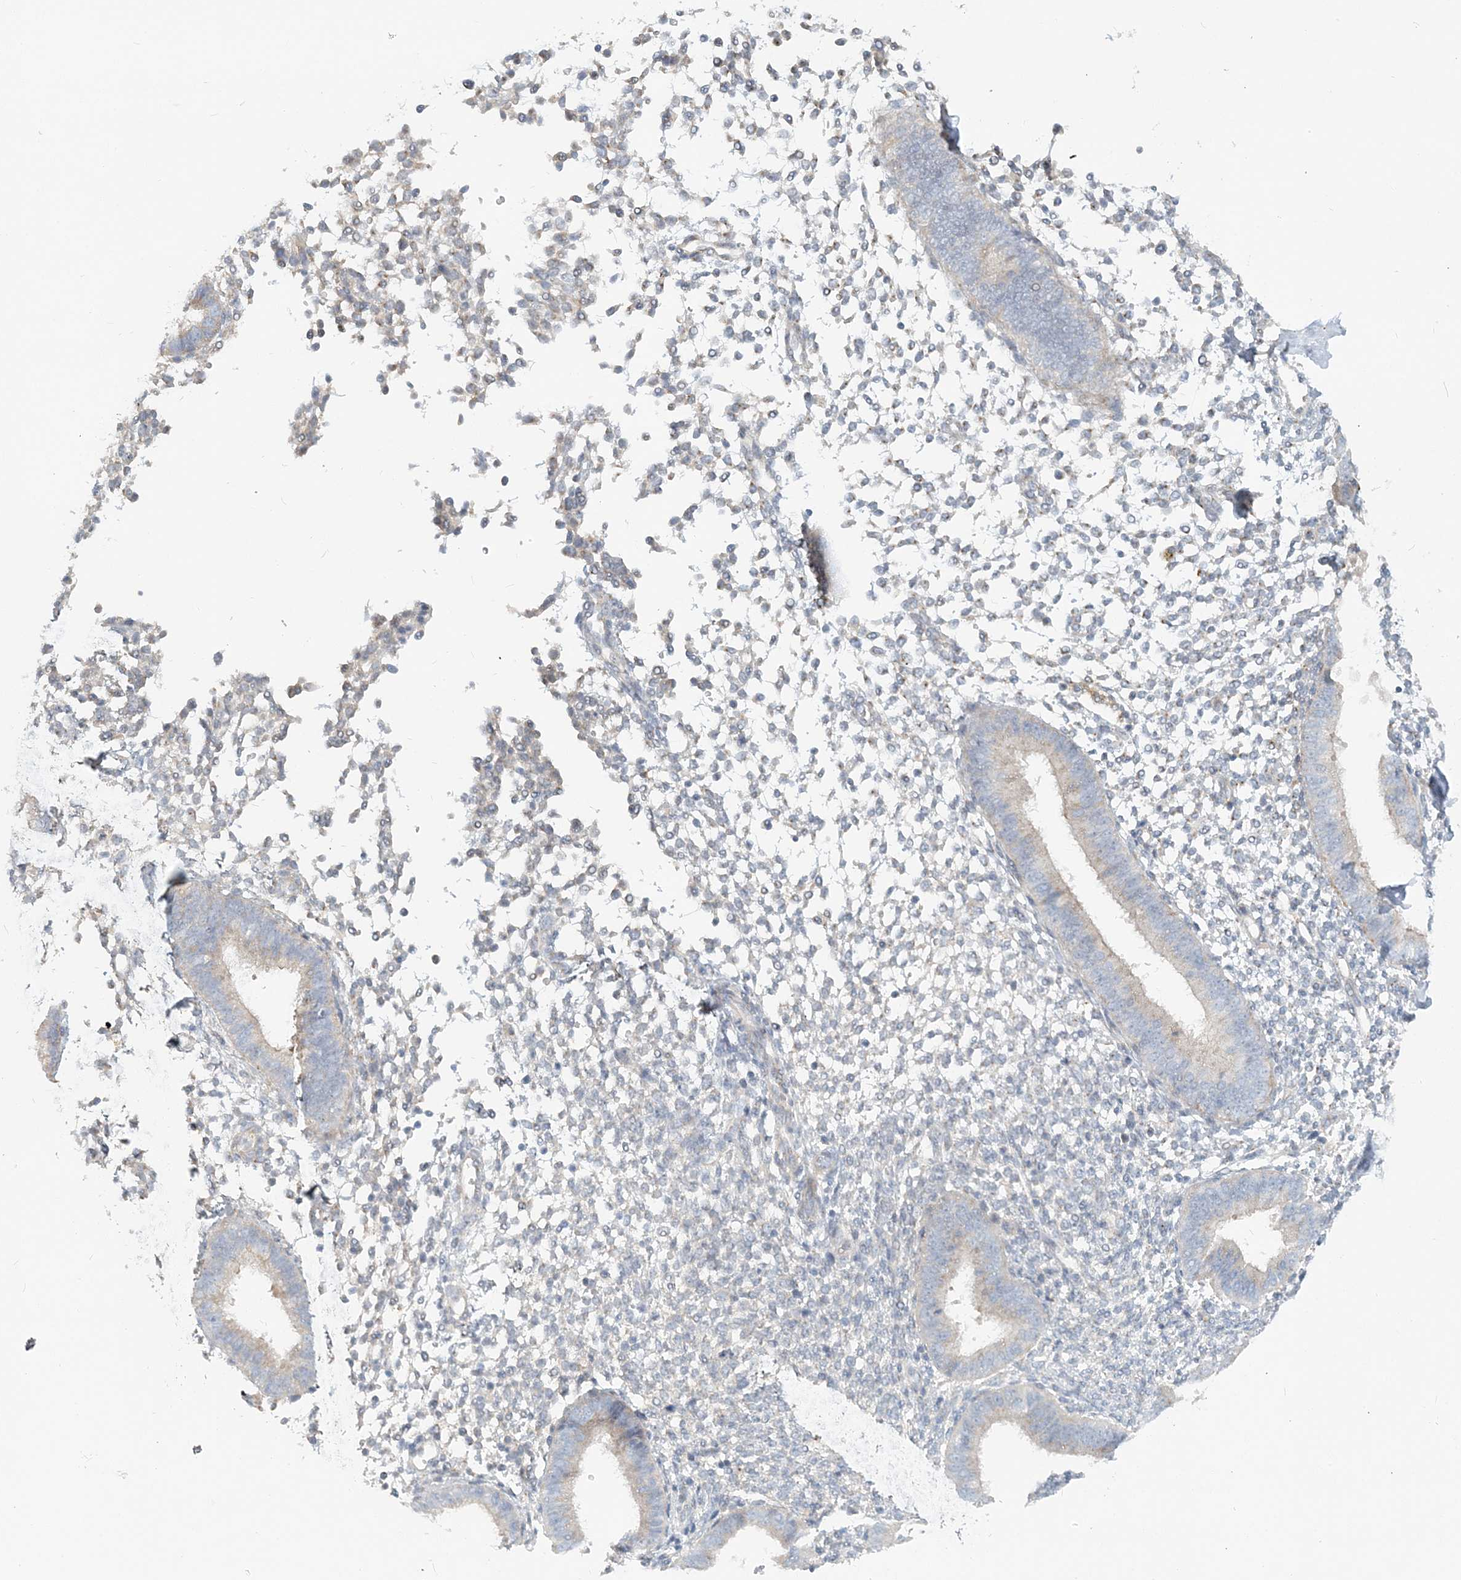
{"staining": {"intensity": "negative", "quantity": "none", "location": "none"}, "tissue": "endometrium", "cell_type": "Cells in endometrial stroma", "image_type": "normal", "snomed": [{"axis": "morphology", "description": "Normal tissue, NOS"}, {"axis": "topography", "description": "Uterus"}, {"axis": "topography", "description": "Endometrium"}], "caption": "Cells in endometrial stroma show no significant protein positivity in normal endometrium.", "gene": "NAA11", "patient": {"sex": "female", "age": 48}}